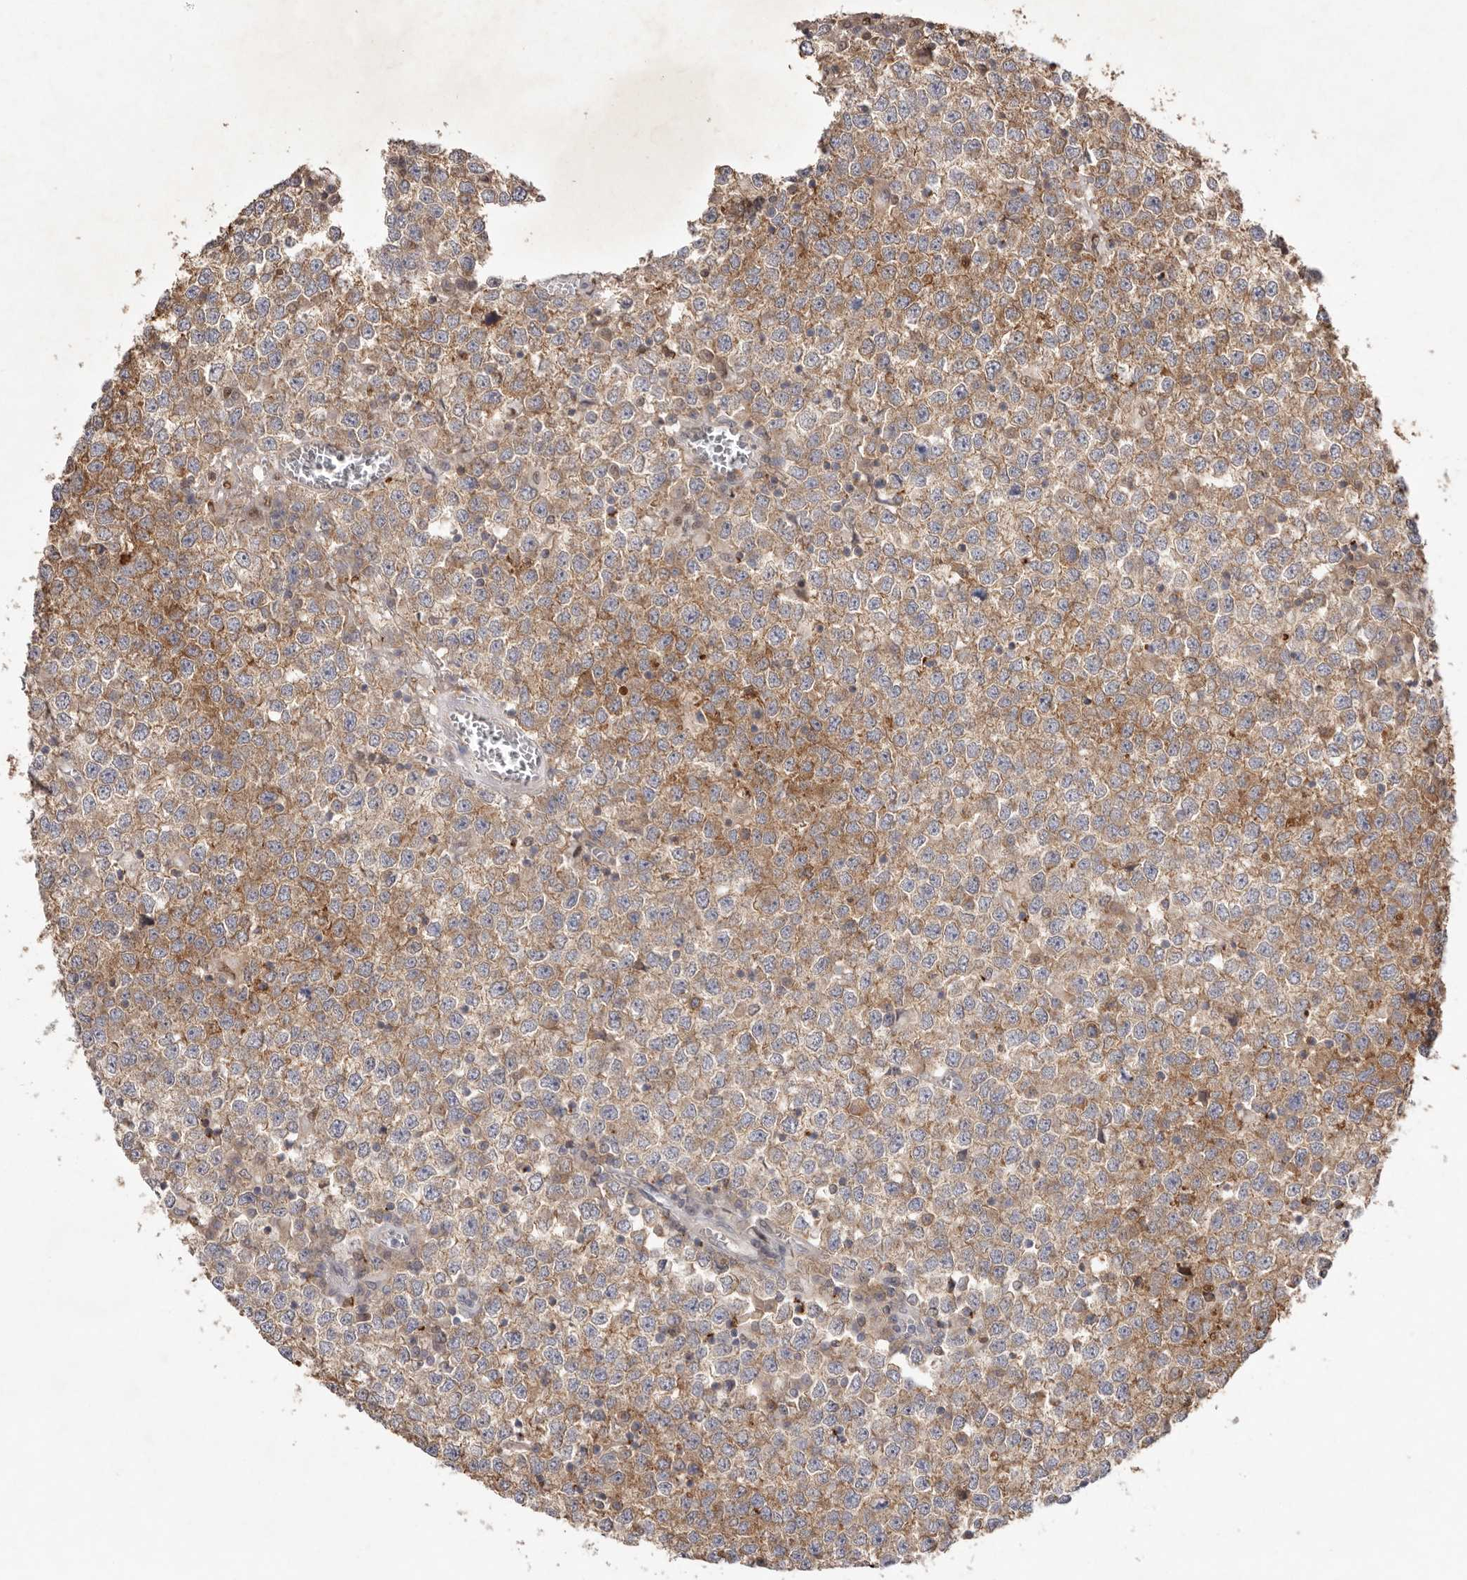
{"staining": {"intensity": "moderate", "quantity": ">75%", "location": "cytoplasmic/membranous"}, "tissue": "testis cancer", "cell_type": "Tumor cells", "image_type": "cancer", "snomed": [{"axis": "morphology", "description": "Seminoma, NOS"}, {"axis": "topography", "description": "Testis"}], "caption": "Brown immunohistochemical staining in human seminoma (testis) exhibits moderate cytoplasmic/membranous expression in approximately >75% of tumor cells.", "gene": "TADA1", "patient": {"sex": "male", "age": 65}}